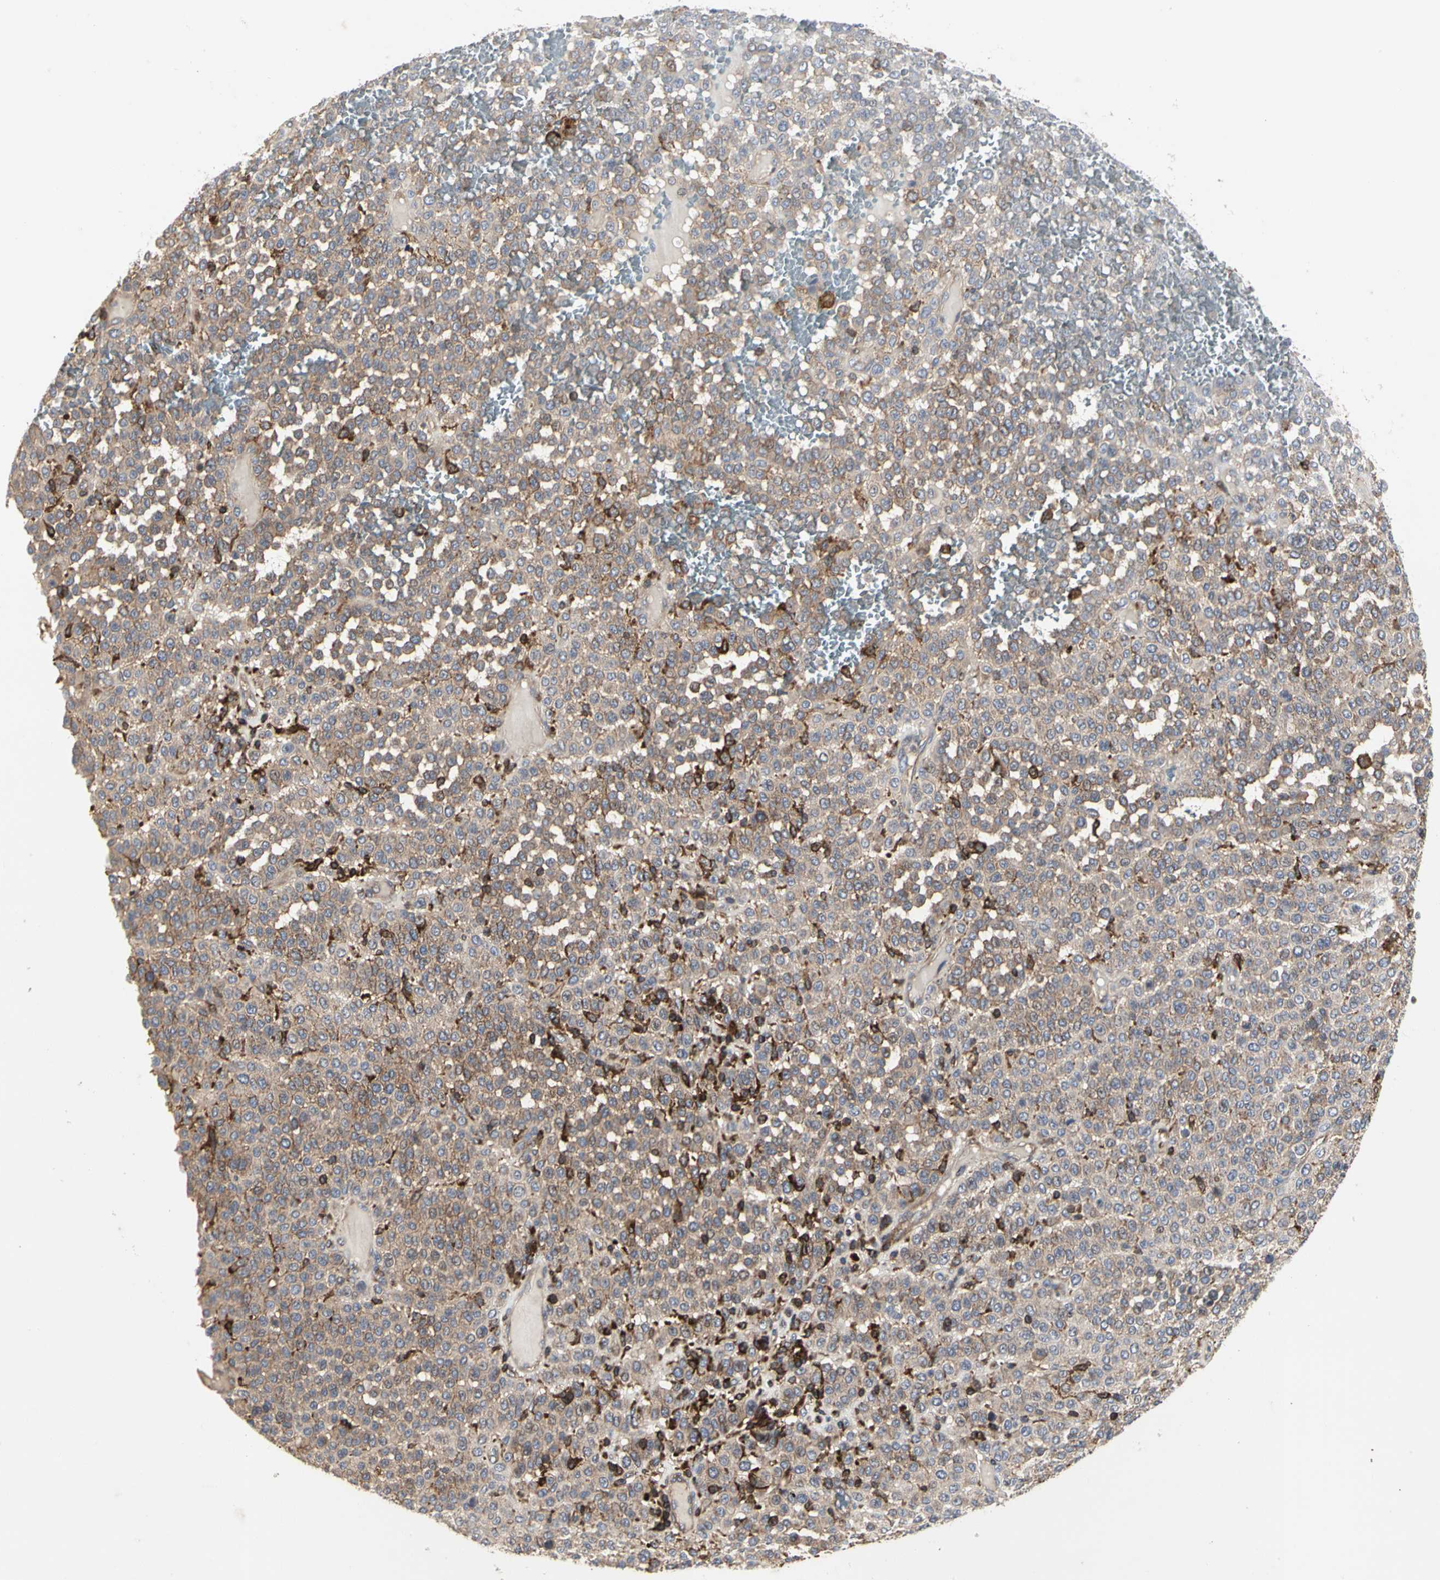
{"staining": {"intensity": "weak", "quantity": ">75%", "location": "cytoplasmic/membranous"}, "tissue": "melanoma", "cell_type": "Tumor cells", "image_type": "cancer", "snomed": [{"axis": "morphology", "description": "Malignant melanoma, Metastatic site"}, {"axis": "topography", "description": "Pancreas"}], "caption": "A low amount of weak cytoplasmic/membranous staining is present in about >75% of tumor cells in melanoma tissue.", "gene": "NAPG", "patient": {"sex": "female", "age": 30}}